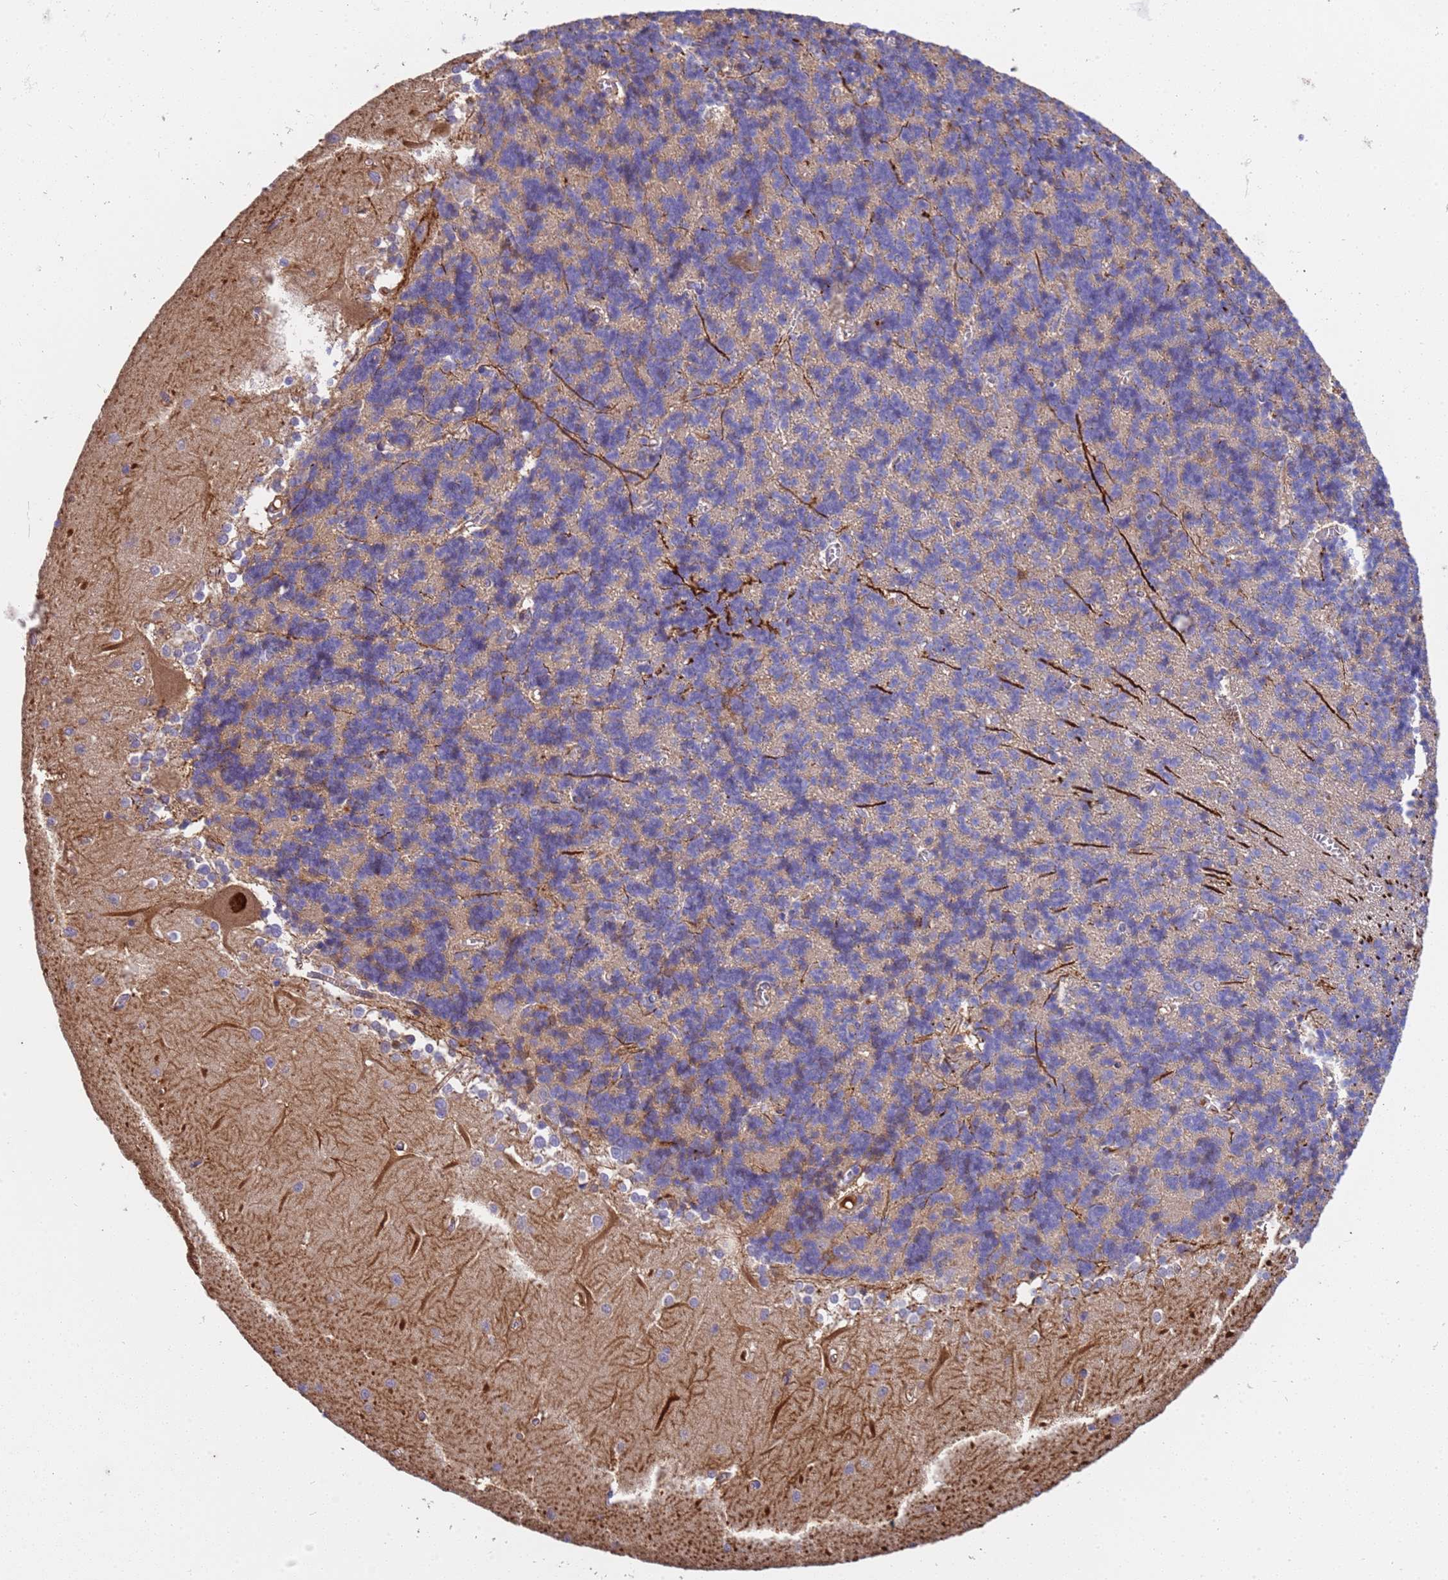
{"staining": {"intensity": "weak", "quantity": "25%-75%", "location": "cytoplasmic/membranous"}, "tissue": "cerebellum", "cell_type": "Cells in granular layer", "image_type": "normal", "snomed": [{"axis": "morphology", "description": "Normal tissue, NOS"}, {"axis": "topography", "description": "Cerebellum"}], "caption": "Cerebellum stained with a protein marker demonstrates weak staining in cells in granular layer.", "gene": "SLC24A3", "patient": {"sex": "male", "age": 37}}